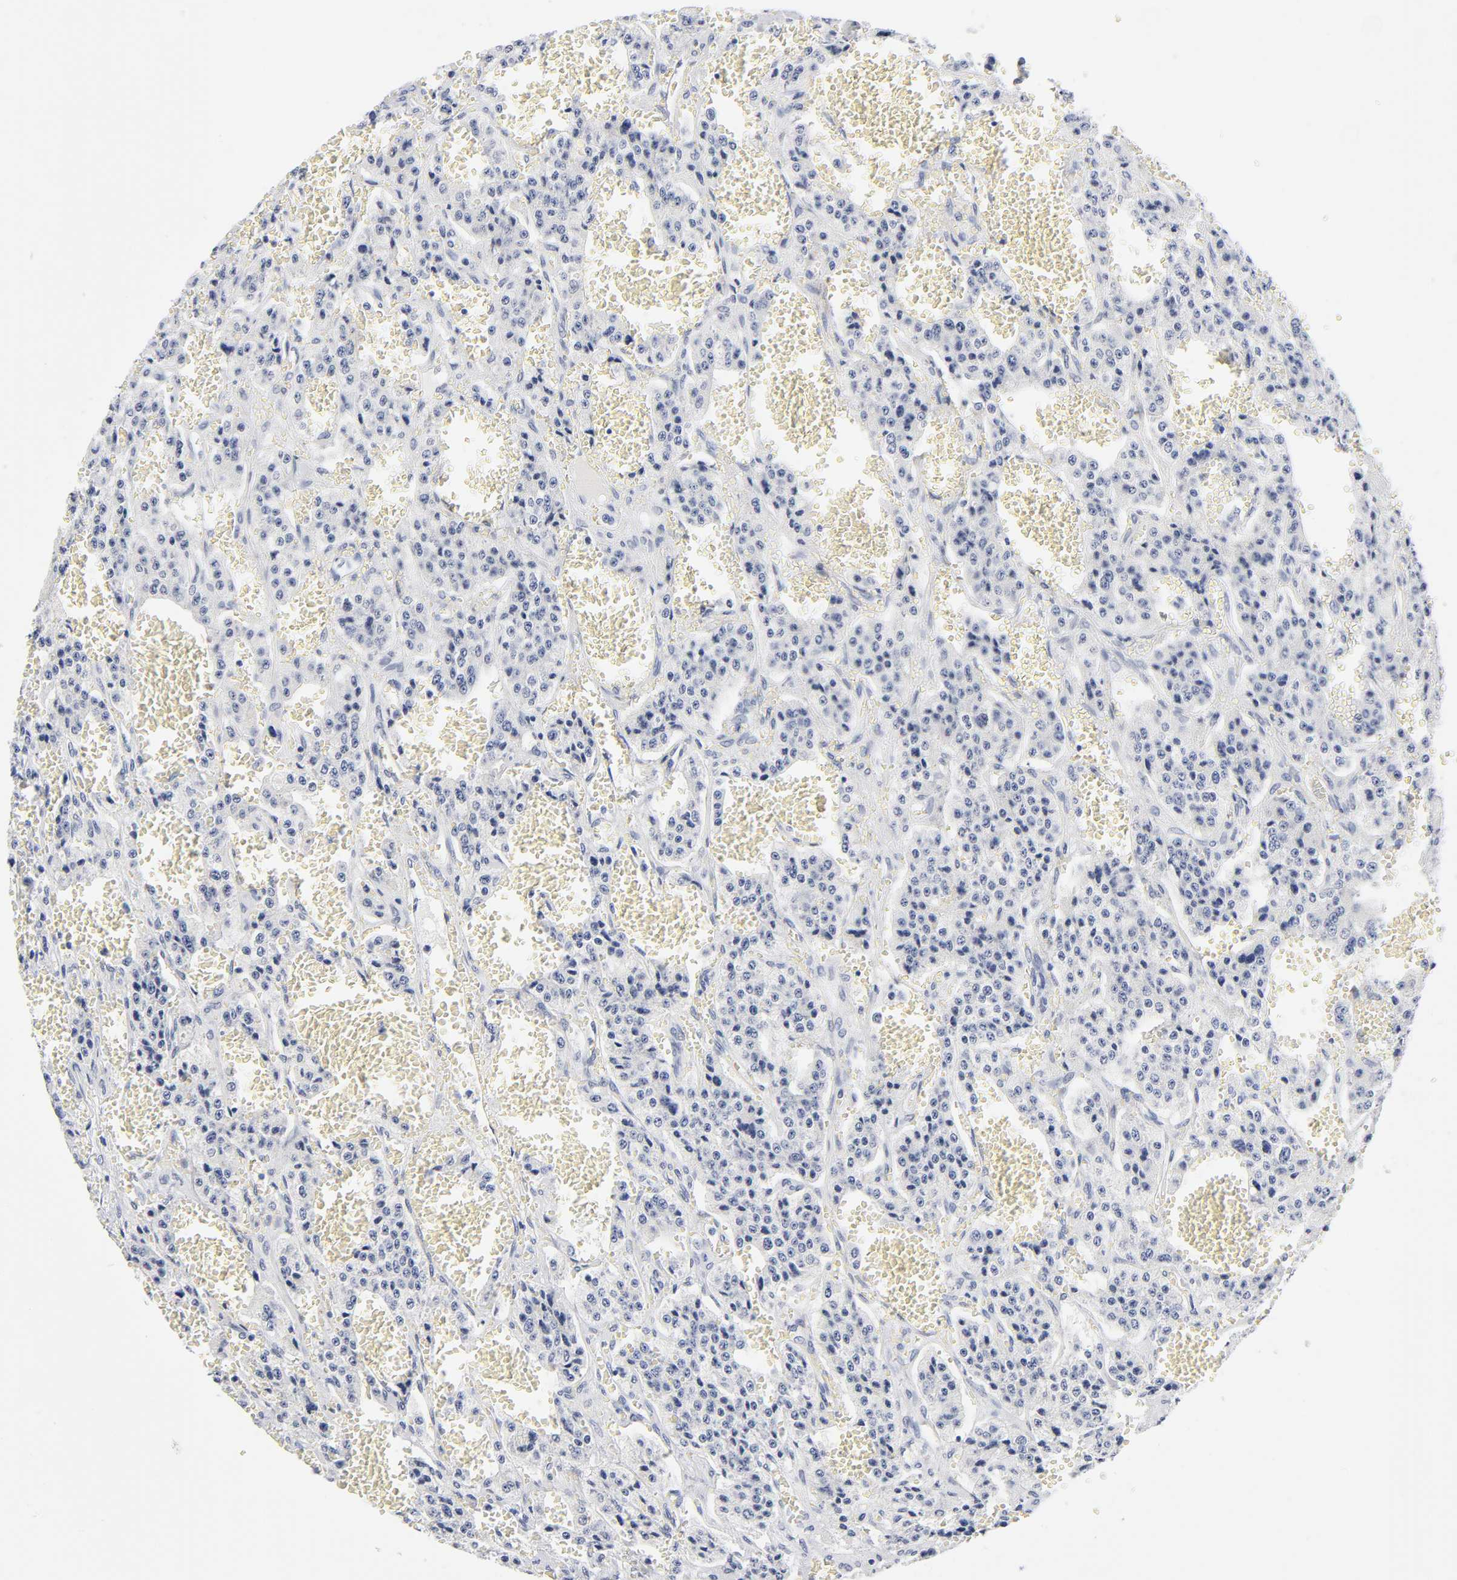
{"staining": {"intensity": "negative", "quantity": "none", "location": "none"}, "tissue": "carcinoid", "cell_type": "Tumor cells", "image_type": "cancer", "snomed": [{"axis": "morphology", "description": "Carcinoid, malignant, NOS"}, {"axis": "topography", "description": "Small intestine"}], "caption": "Tumor cells are negative for protein expression in human malignant carcinoid.", "gene": "NFIC", "patient": {"sex": "male", "age": 52}}